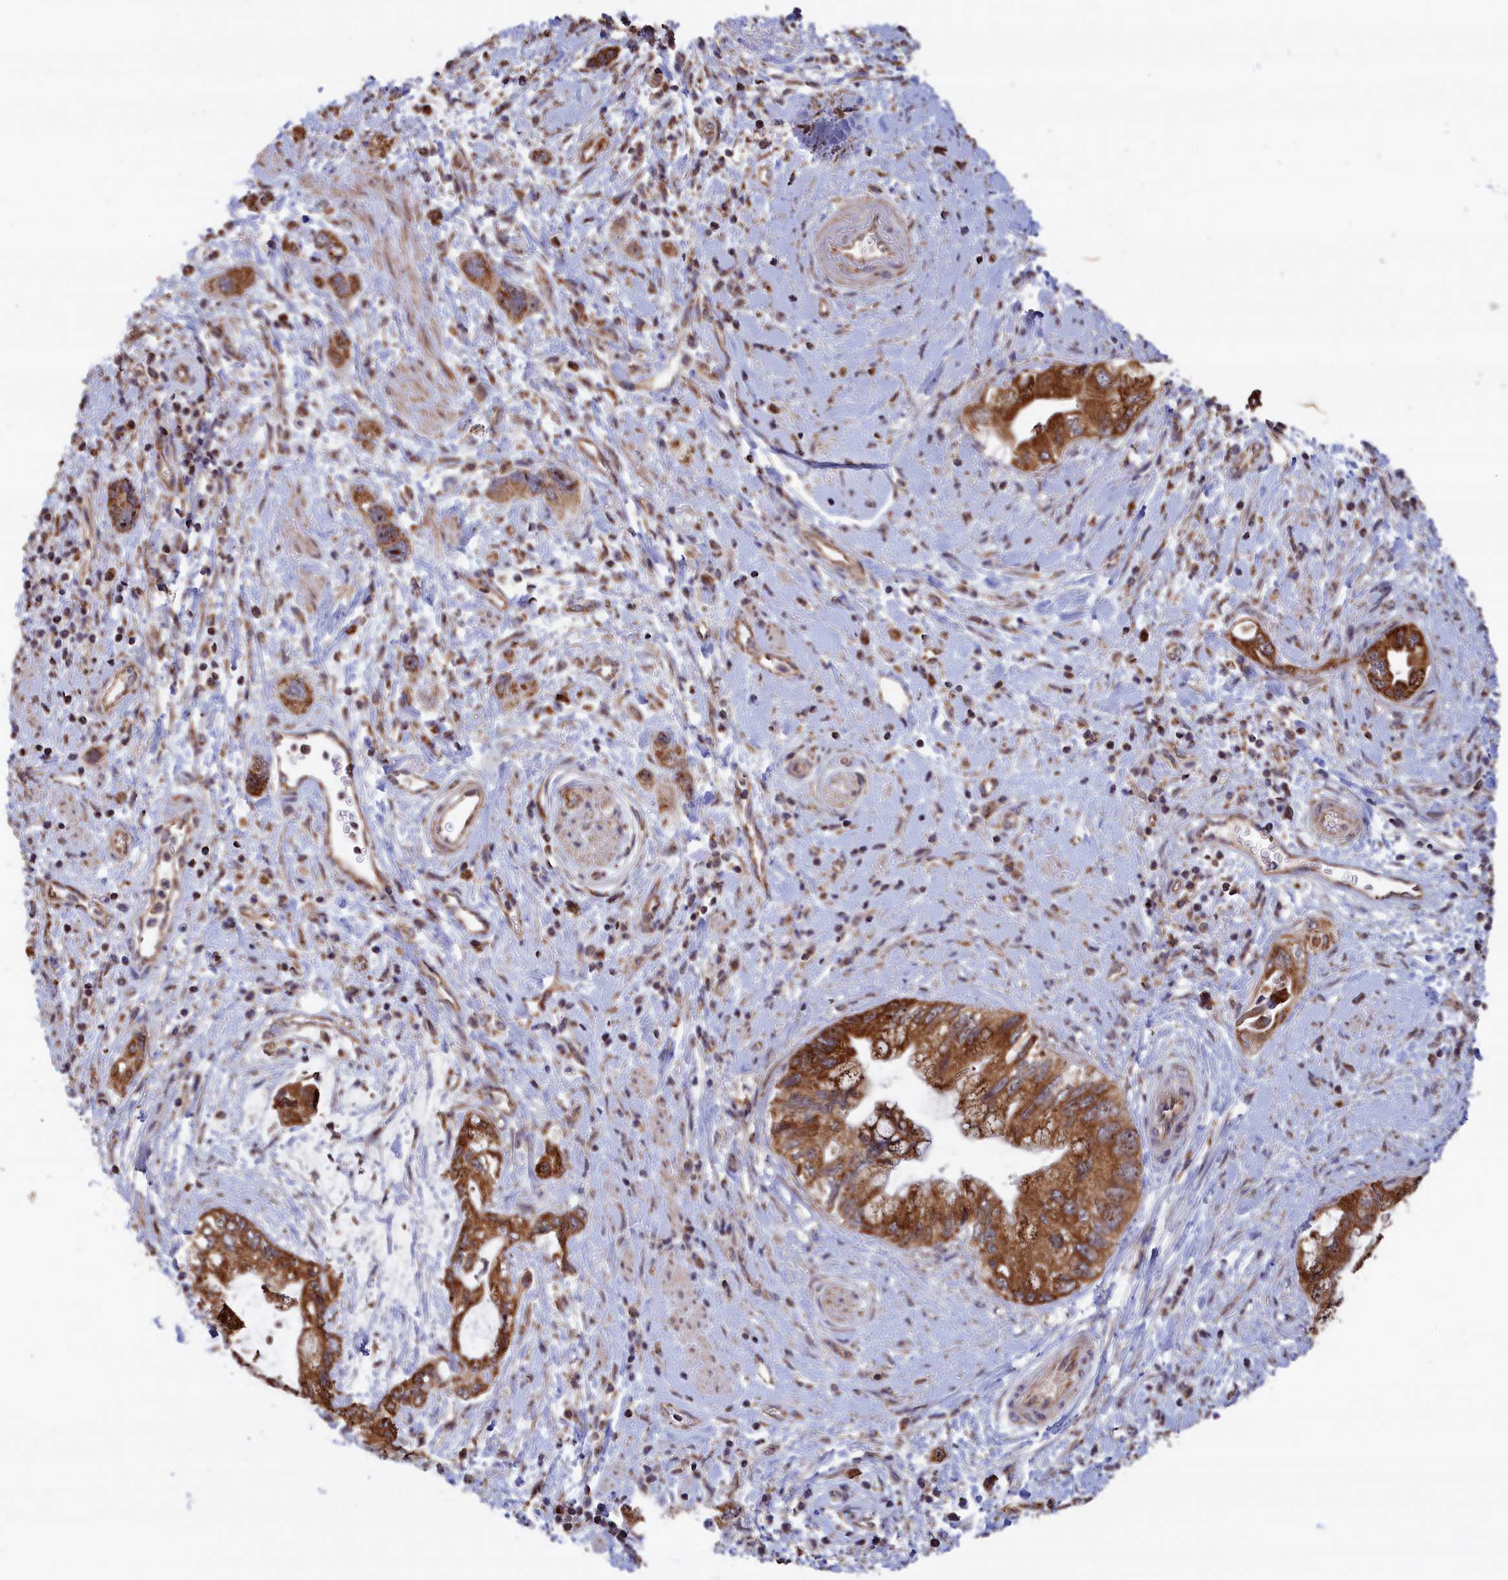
{"staining": {"intensity": "strong", "quantity": ">75%", "location": "cytoplasmic/membranous"}, "tissue": "pancreatic cancer", "cell_type": "Tumor cells", "image_type": "cancer", "snomed": [{"axis": "morphology", "description": "Adenocarcinoma, NOS"}, {"axis": "topography", "description": "Pancreas"}], "caption": "DAB immunohistochemical staining of human pancreatic cancer (adenocarcinoma) displays strong cytoplasmic/membranous protein expression in about >75% of tumor cells. (Brightfield microscopy of DAB IHC at high magnification).", "gene": "ZNF816", "patient": {"sex": "female", "age": 73}}